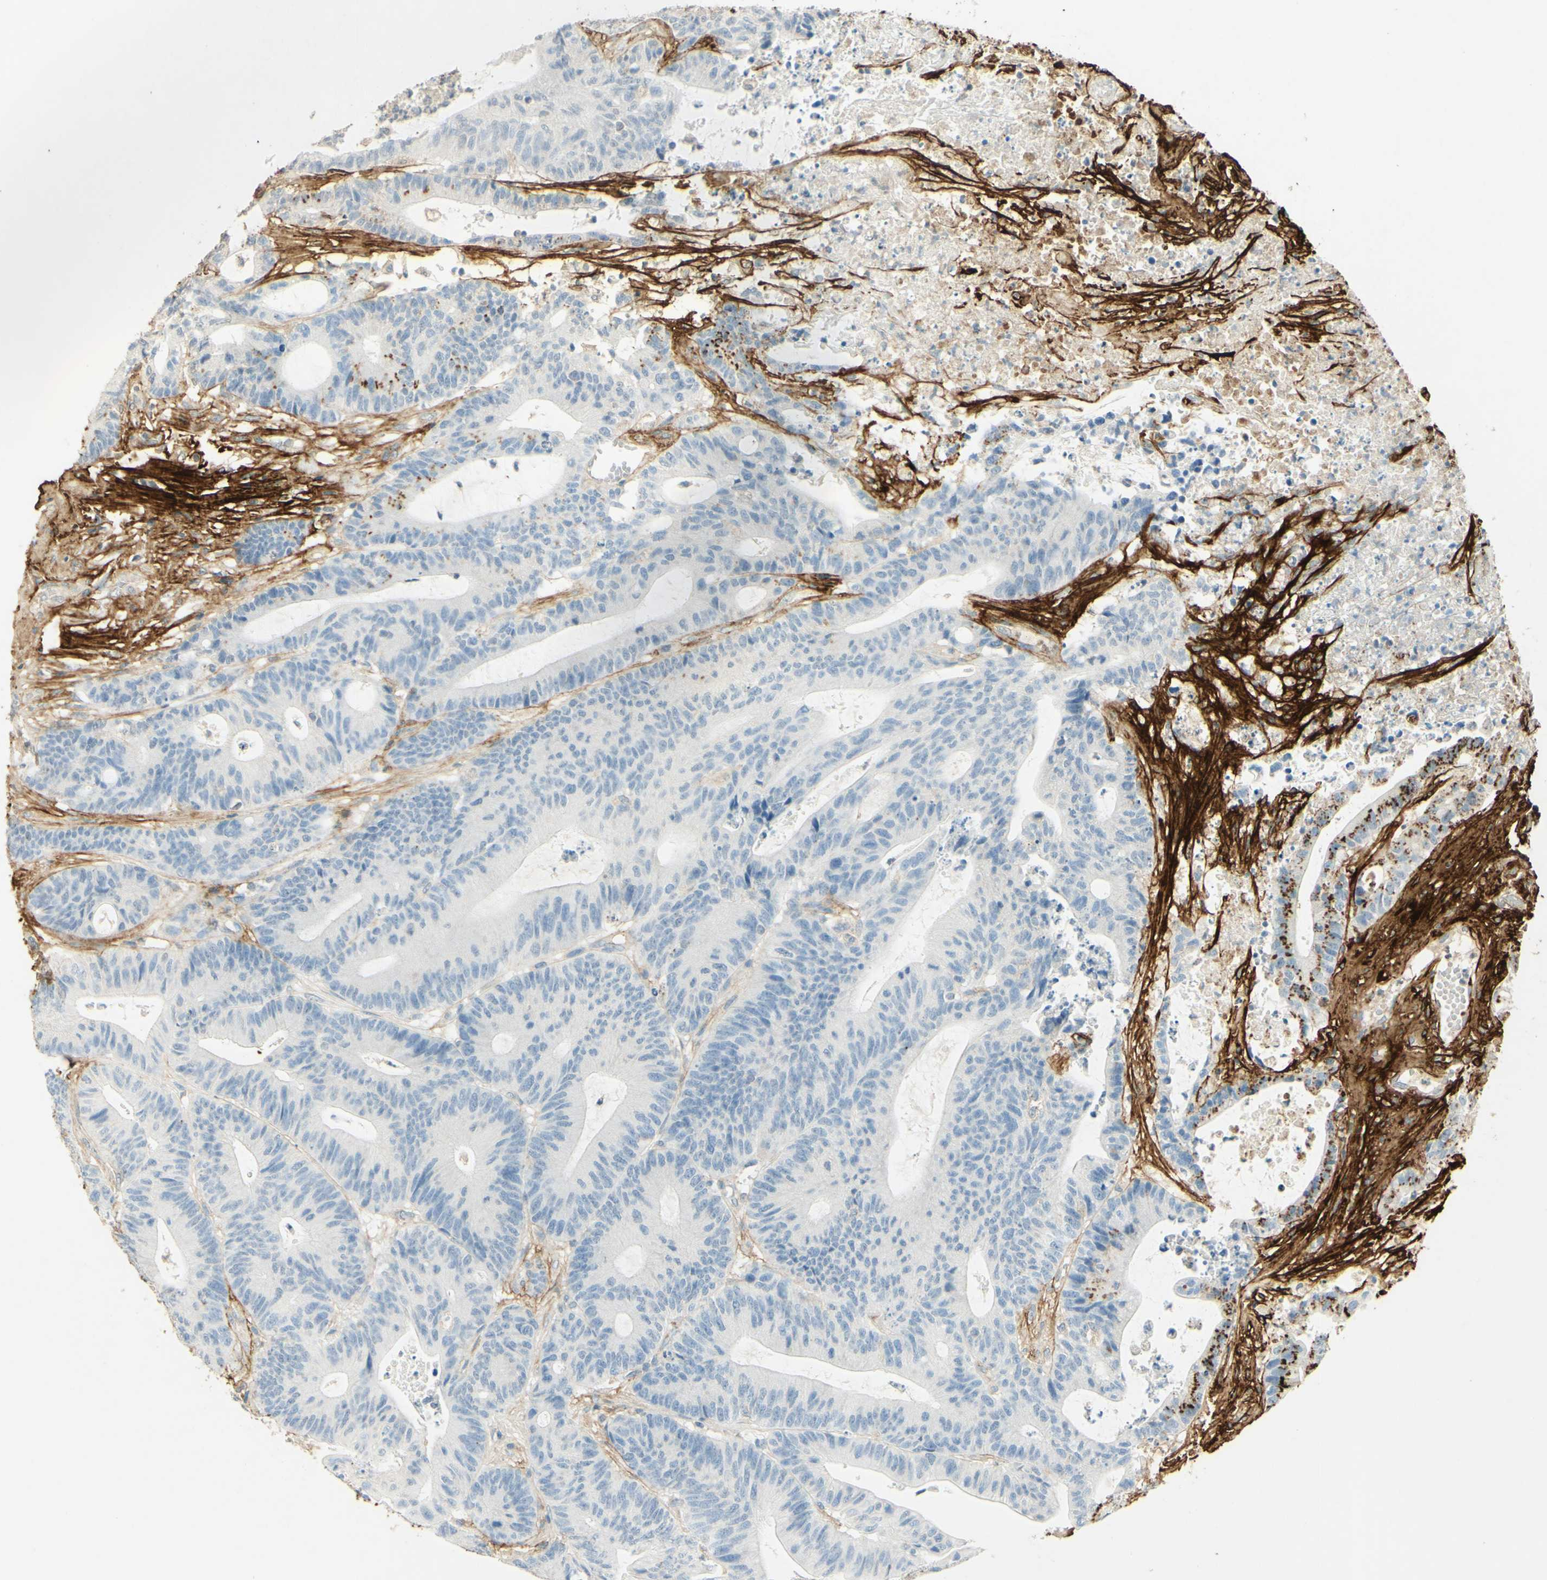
{"staining": {"intensity": "strong", "quantity": "<25%", "location": "cytoplasmic/membranous"}, "tissue": "colorectal cancer", "cell_type": "Tumor cells", "image_type": "cancer", "snomed": [{"axis": "morphology", "description": "Adenocarcinoma, NOS"}, {"axis": "topography", "description": "Colon"}], "caption": "The micrograph demonstrates a brown stain indicating the presence of a protein in the cytoplasmic/membranous of tumor cells in colorectal cancer (adenocarcinoma). (Stains: DAB in brown, nuclei in blue, Microscopy: brightfield microscopy at high magnification).", "gene": "TNN", "patient": {"sex": "female", "age": 84}}